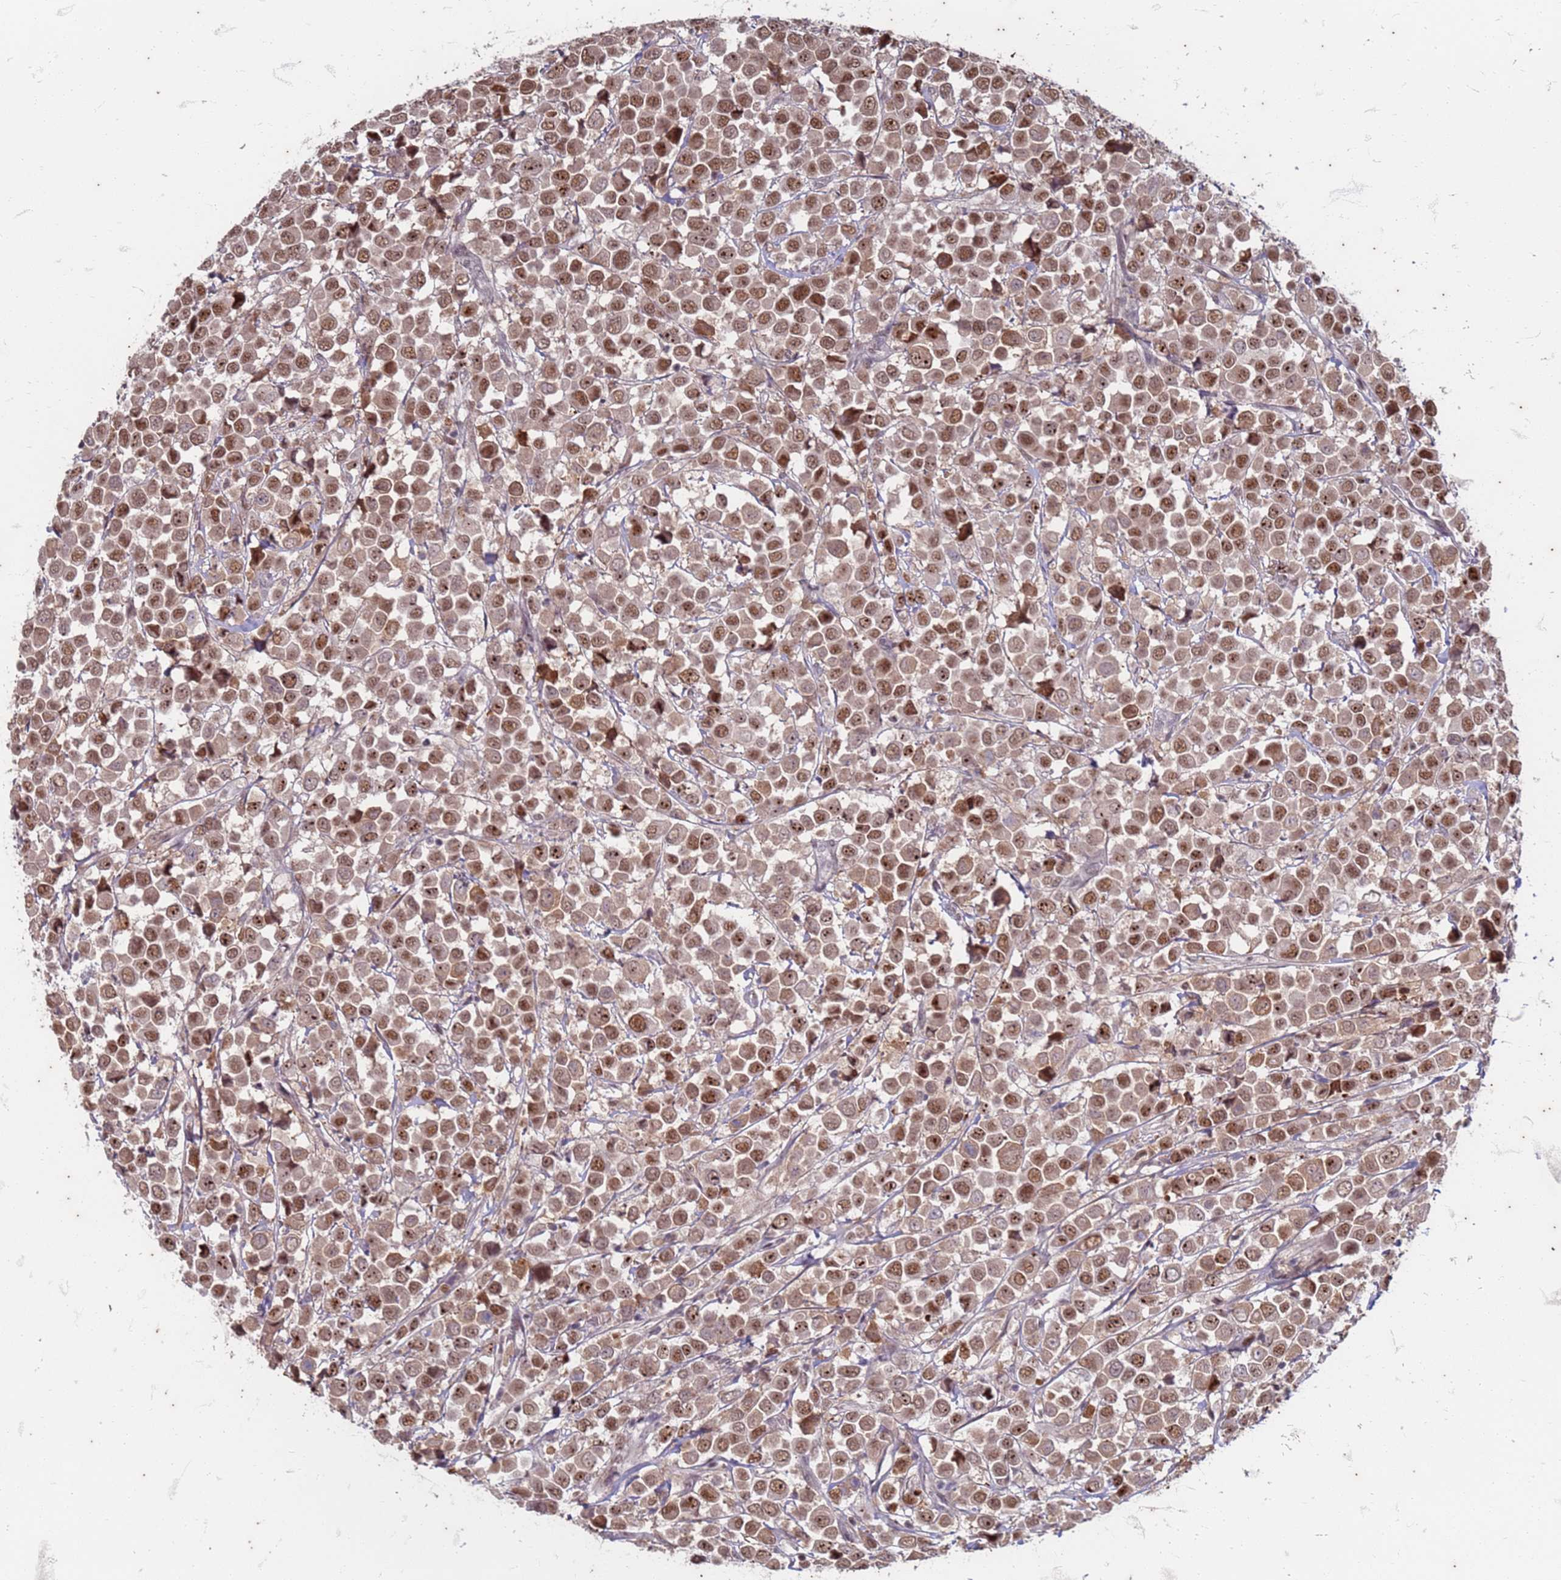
{"staining": {"intensity": "moderate", "quantity": ">75%", "location": "nuclear"}, "tissue": "breast cancer", "cell_type": "Tumor cells", "image_type": "cancer", "snomed": [{"axis": "morphology", "description": "Duct carcinoma"}, {"axis": "topography", "description": "Breast"}], "caption": "Immunohistochemical staining of breast cancer shows medium levels of moderate nuclear positivity in about >75% of tumor cells.", "gene": "TRMT6", "patient": {"sex": "female", "age": 61}}